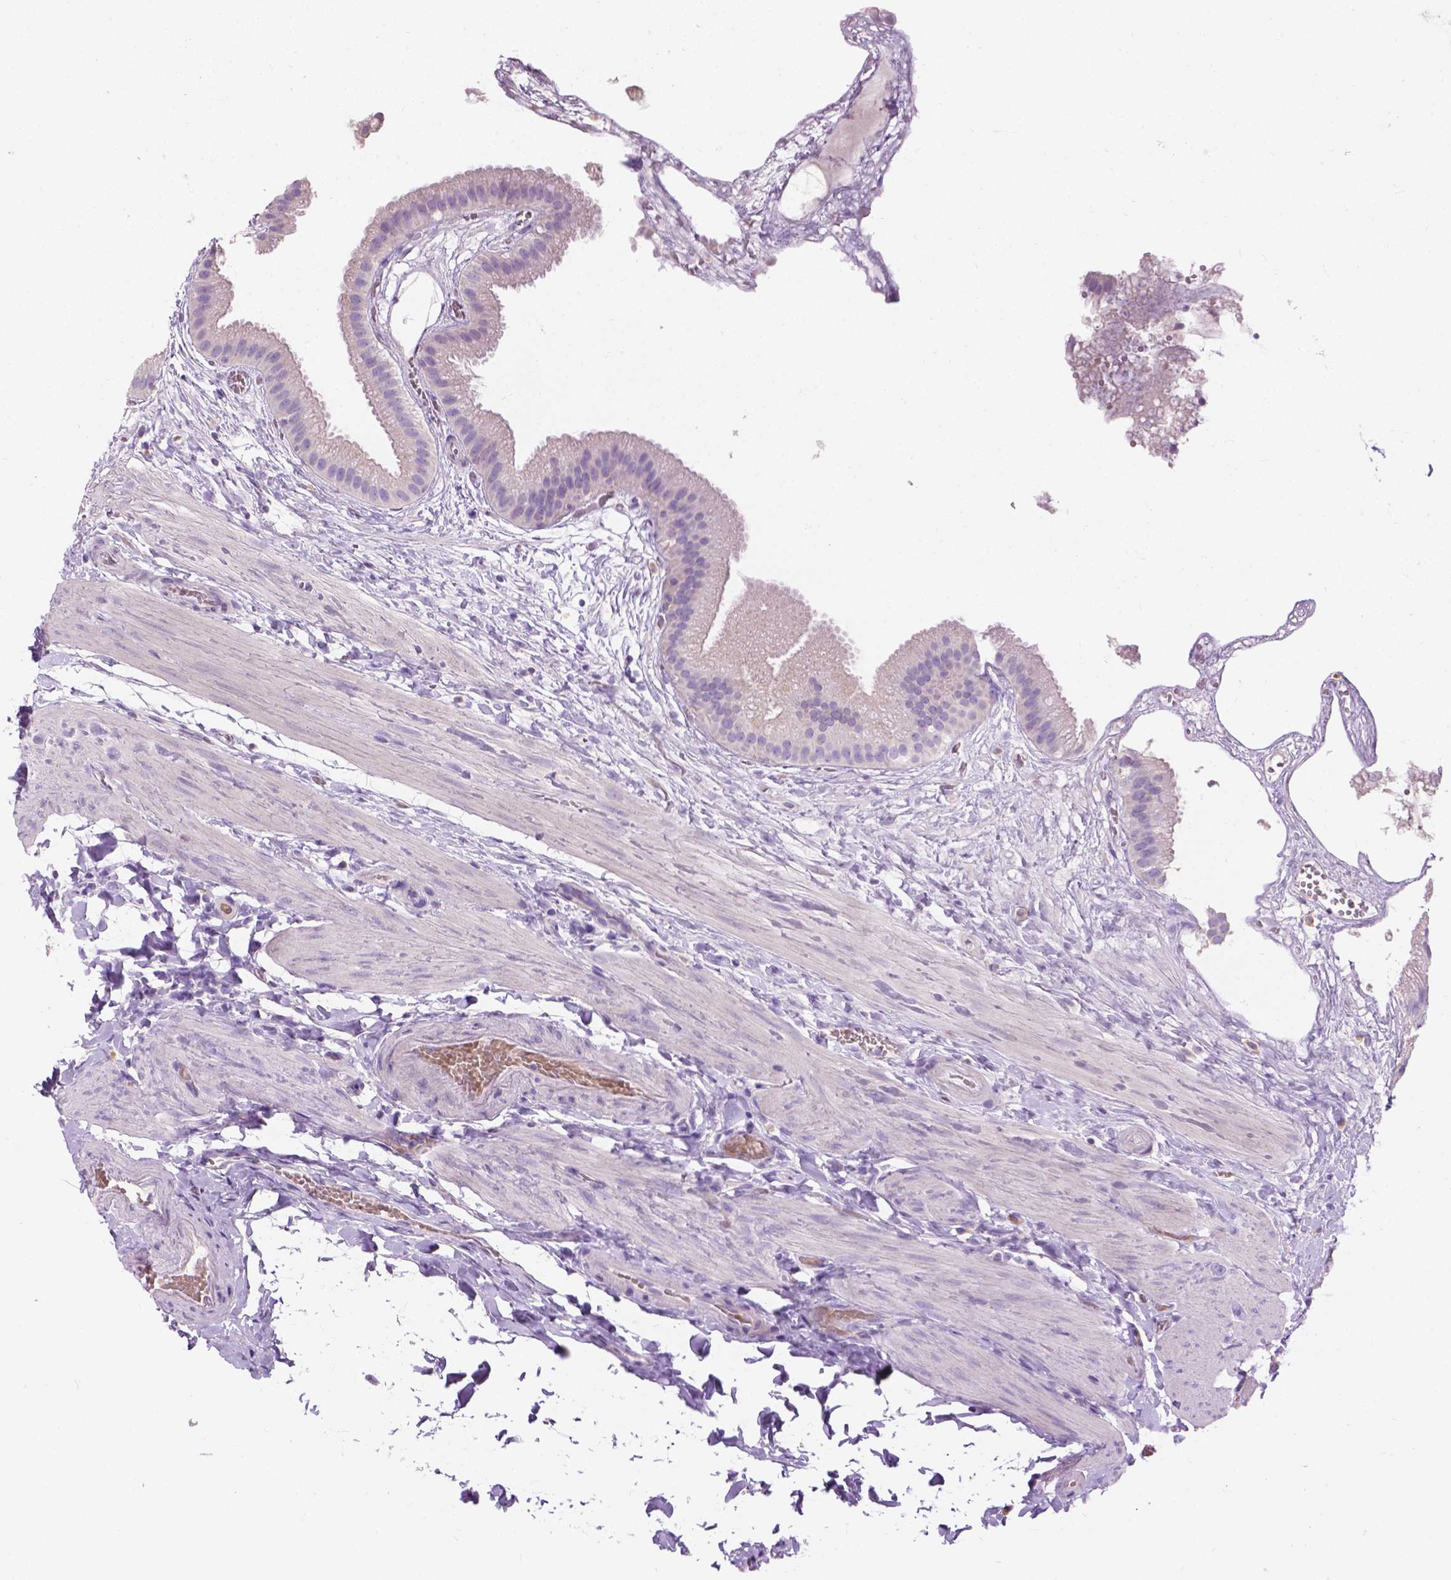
{"staining": {"intensity": "negative", "quantity": "none", "location": "none"}, "tissue": "gallbladder", "cell_type": "Glandular cells", "image_type": "normal", "snomed": [{"axis": "morphology", "description": "Normal tissue, NOS"}, {"axis": "topography", "description": "Gallbladder"}], "caption": "Protein analysis of benign gallbladder reveals no significant positivity in glandular cells. (DAB (3,3'-diaminobenzidine) immunohistochemistry visualized using brightfield microscopy, high magnification).", "gene": "NOXO1", "patient": {"sex": "female", "age": 63}}